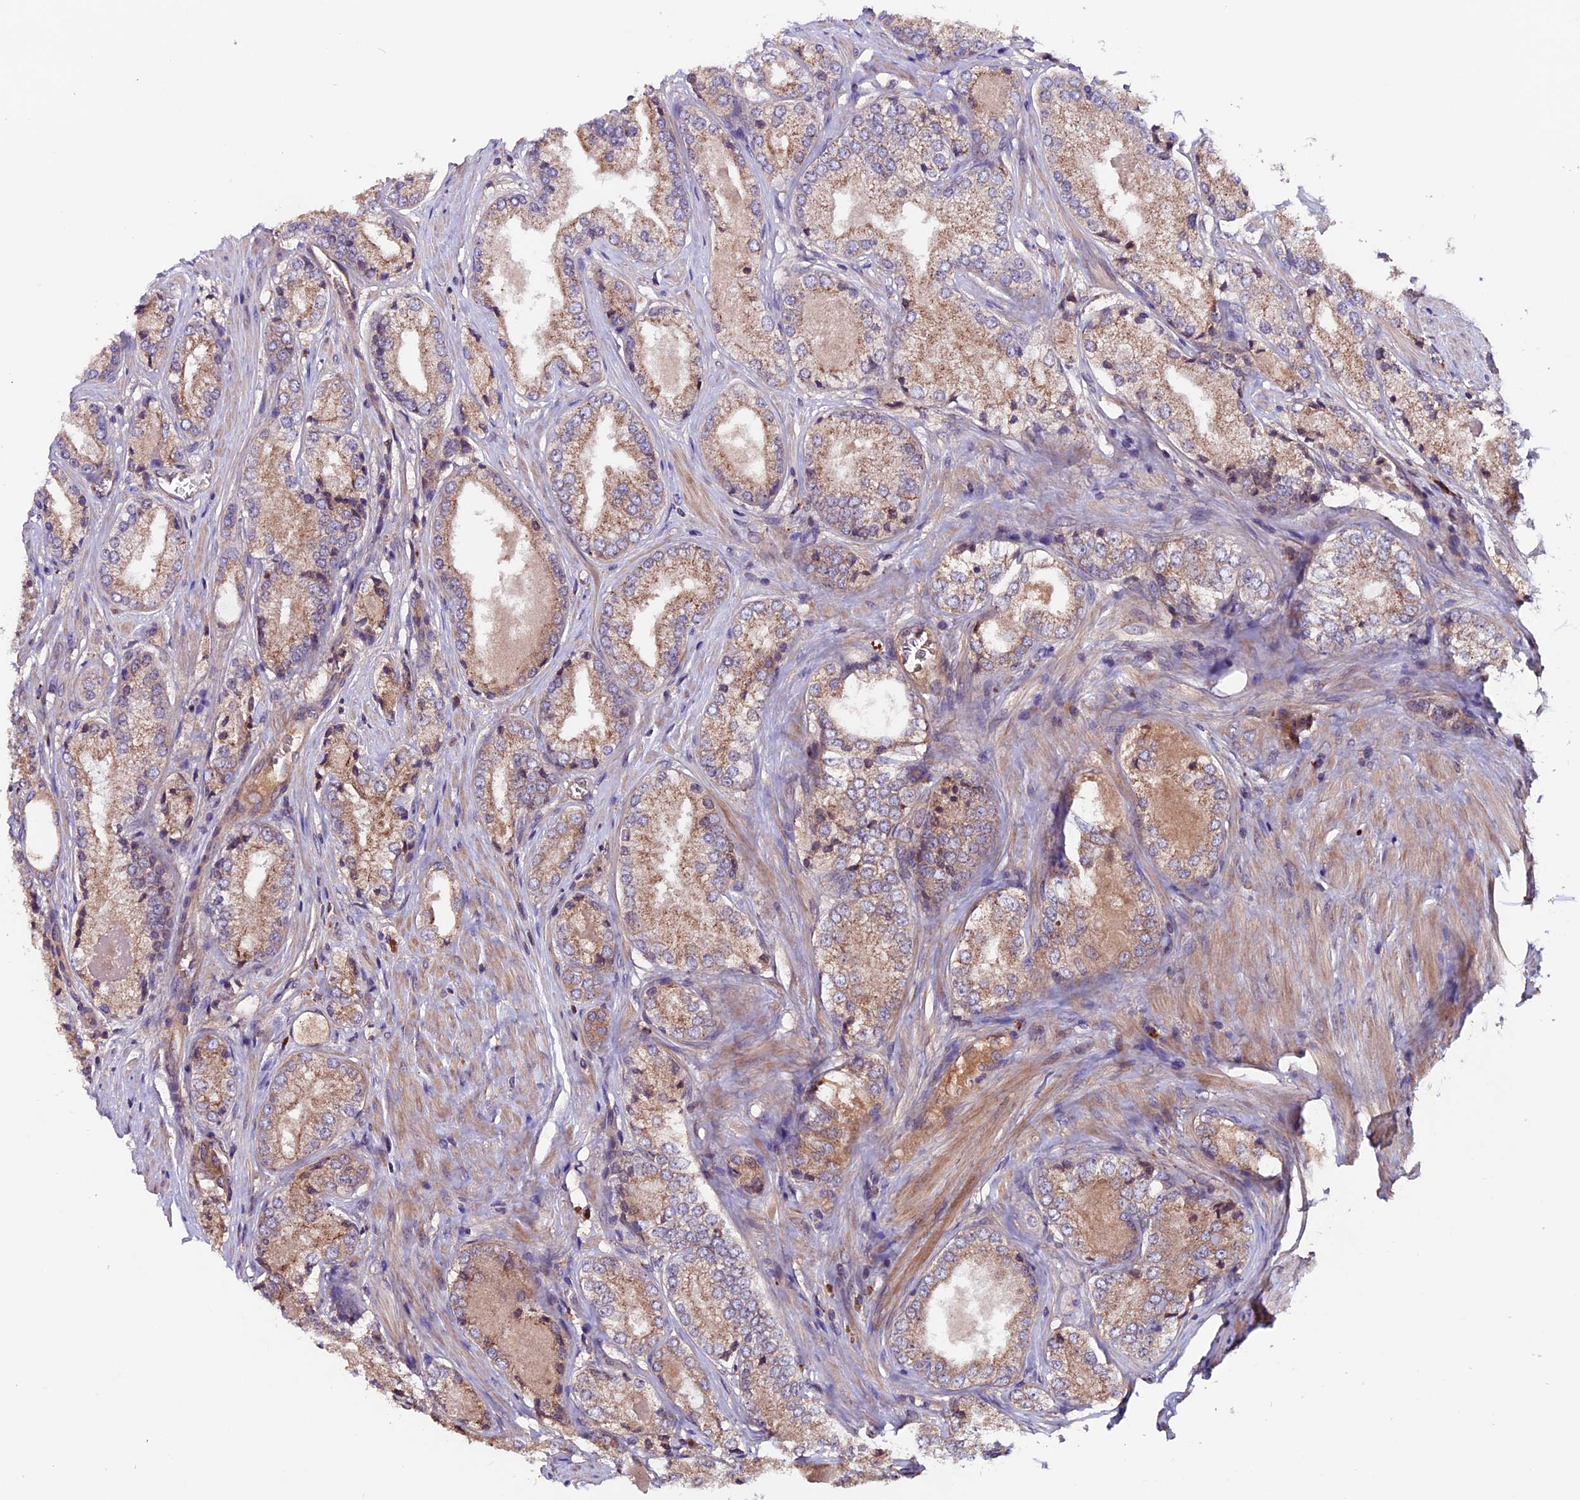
{"staining": {"intensity": "moderate", "quantity": ">75%", "location": "cytoplasmic/membranous"}, "tissue": "prostate cancer", "cell_type": "Tumor cells", "image_type": "cancer", "snomed": [{"axis": "morphology", "description": "Adenocarcinoma, Low grade"}, {"axis": "topography", "description": "Prostate"}], "caption": "About >75% of tumor cells in human prostate cancer (adenocarcinoma (low-grade)) demonstrate moderate cytoplasmic/membranous protein staining as visualized by brown immunohistochemical staining.", "gene": "ZNF598", "patient": {"sex": "male", "age": 68}}